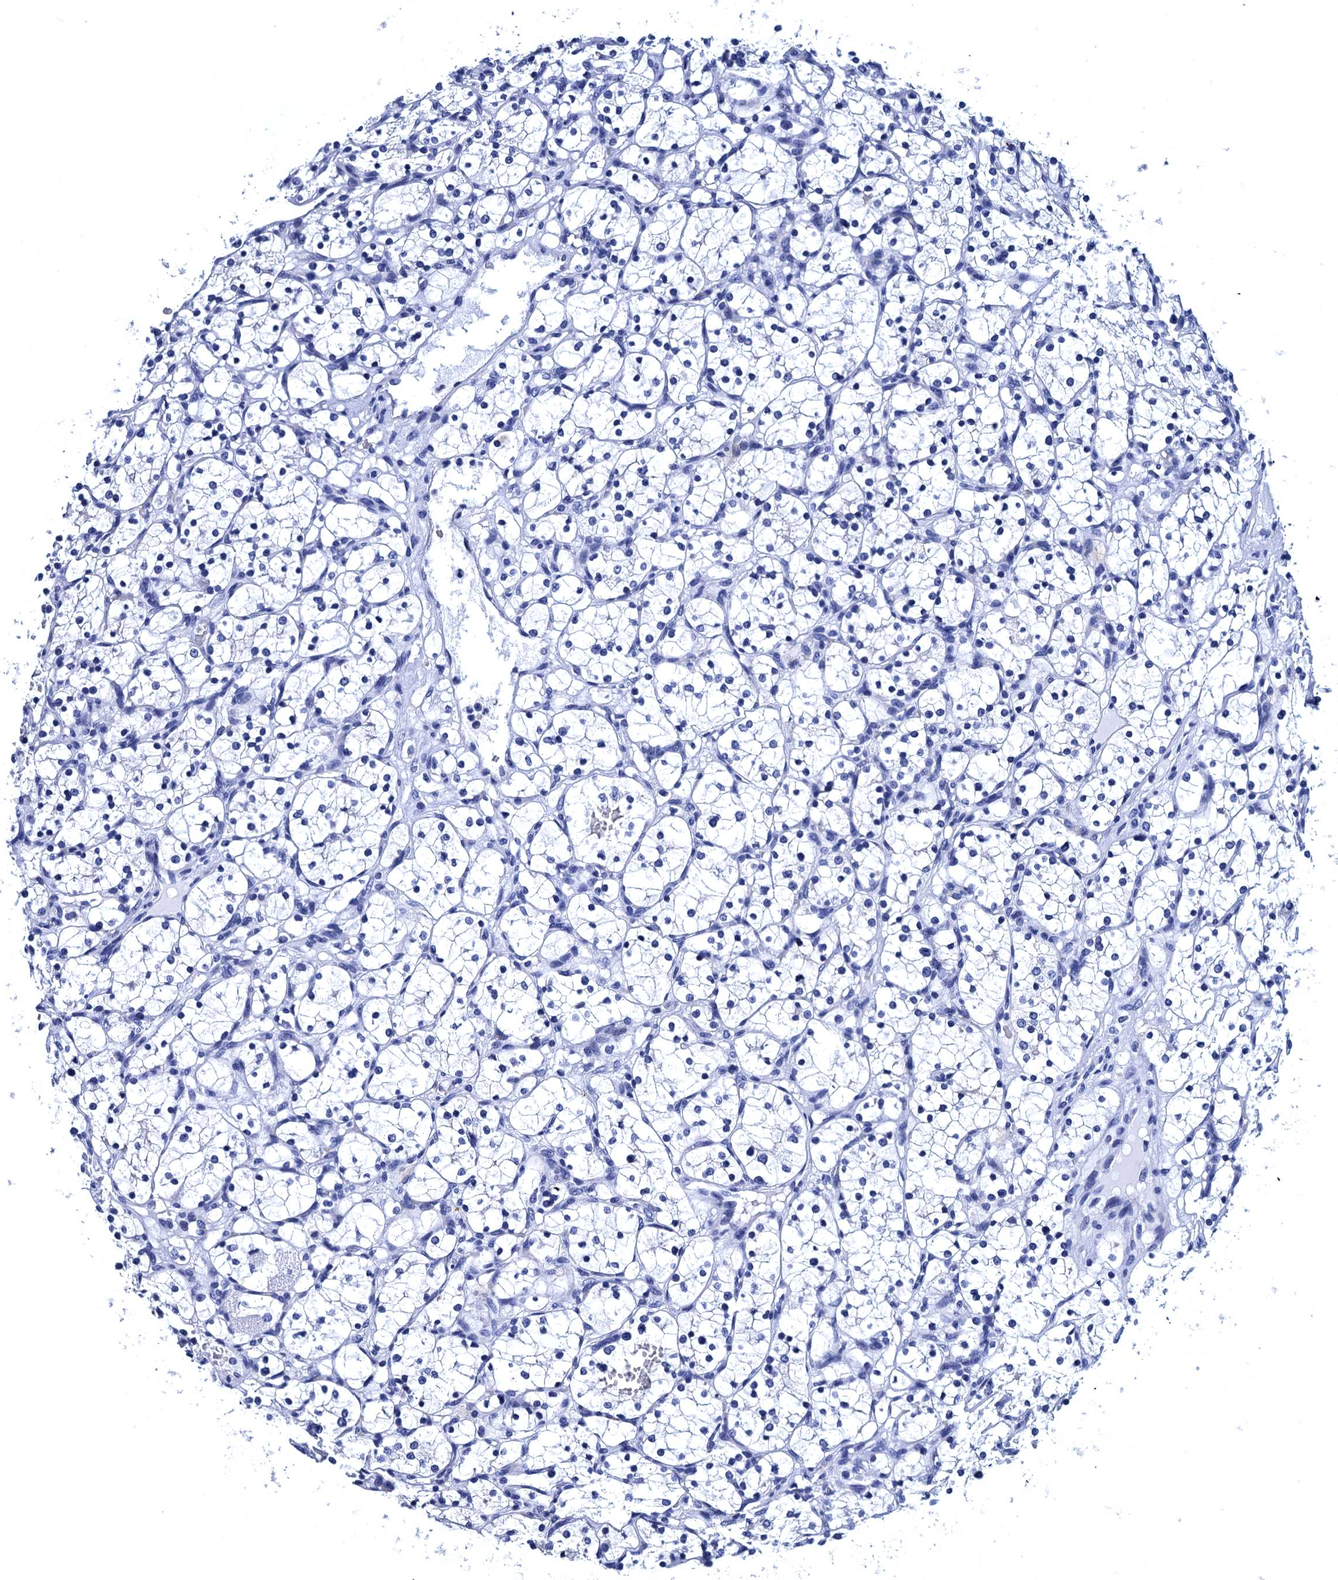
{"staining": {"intensity": "negative", "quantity": "none", "location": "none"}, "tissue": "renal cancer", "cell_type": "Tumor cells", "image_type": "cancer", "snomed": [{"axis": "morphology", "description": "Adenocarcinoma, NOS"}, {"axis": "topography", "description": "Kidney"}], "caption": "A micrograph of adenocarcinoma (renal) stained for a protein displays no brown staining in tumor cells.", "gene": "MYBPC3", "patient": {"sex": "female", "age": 69}}